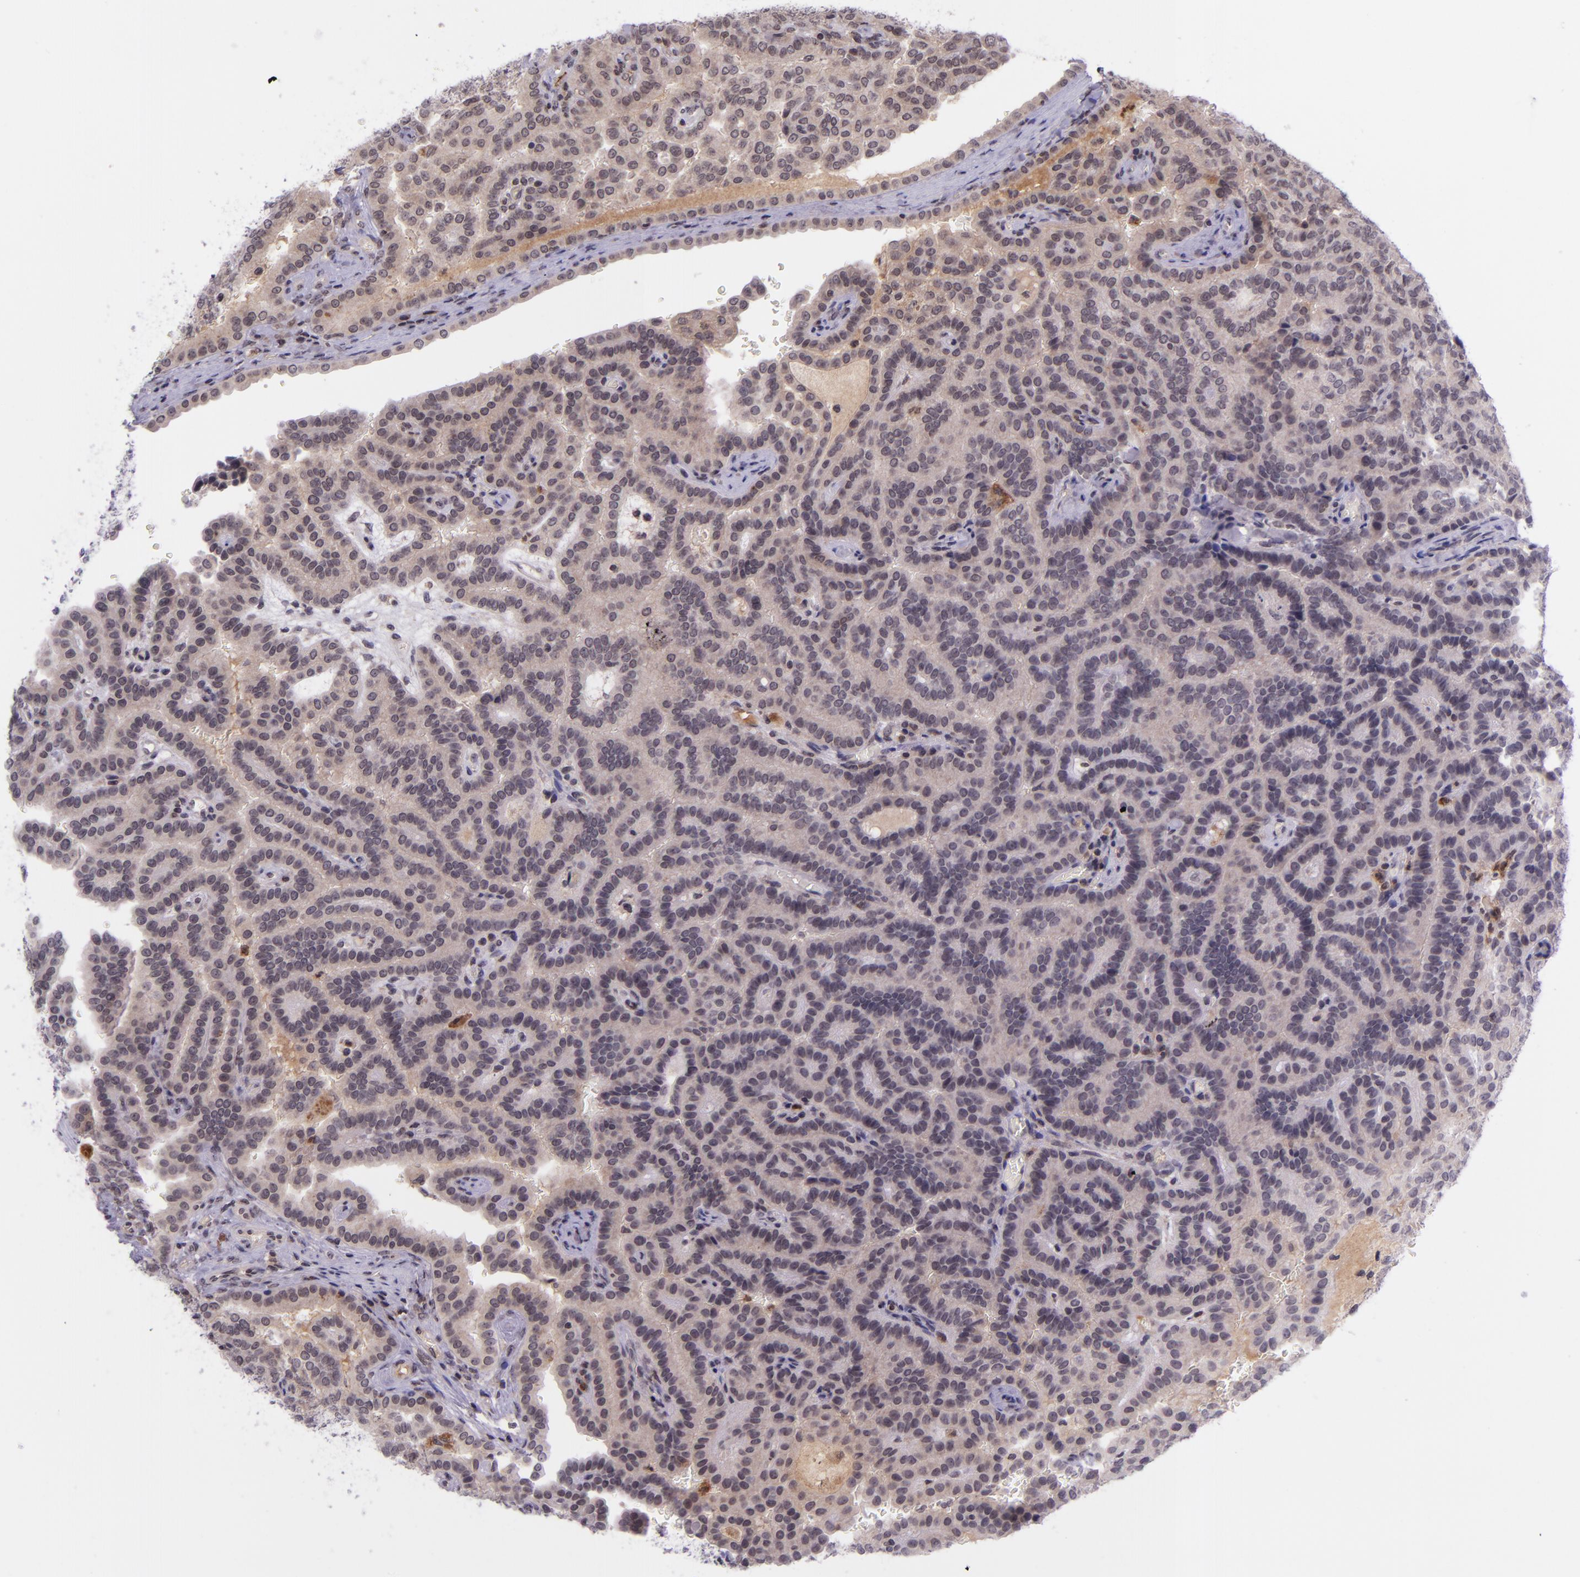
{"staining": {"intensity": "weak", "quantity": "25%-75%", "location": "cytoplasmic/membranous"}, "tissue": "renal cancer", "cell_type": "Tumor cells", "image_type": "cancer", "snomed": [{"axis": "morphology", "description": "Adenocarcinoma, NOS"}, {"axis": "topography", "description": "Kidney"}], "caption": "Weak cytoplasmic/membranous positivity for a protein is identified in approximately 25%-75% of tumor cells of renal cancer using immunohistochemistry.", "gene": "SELL", "patient": {"sex": "male", "age": 61}}